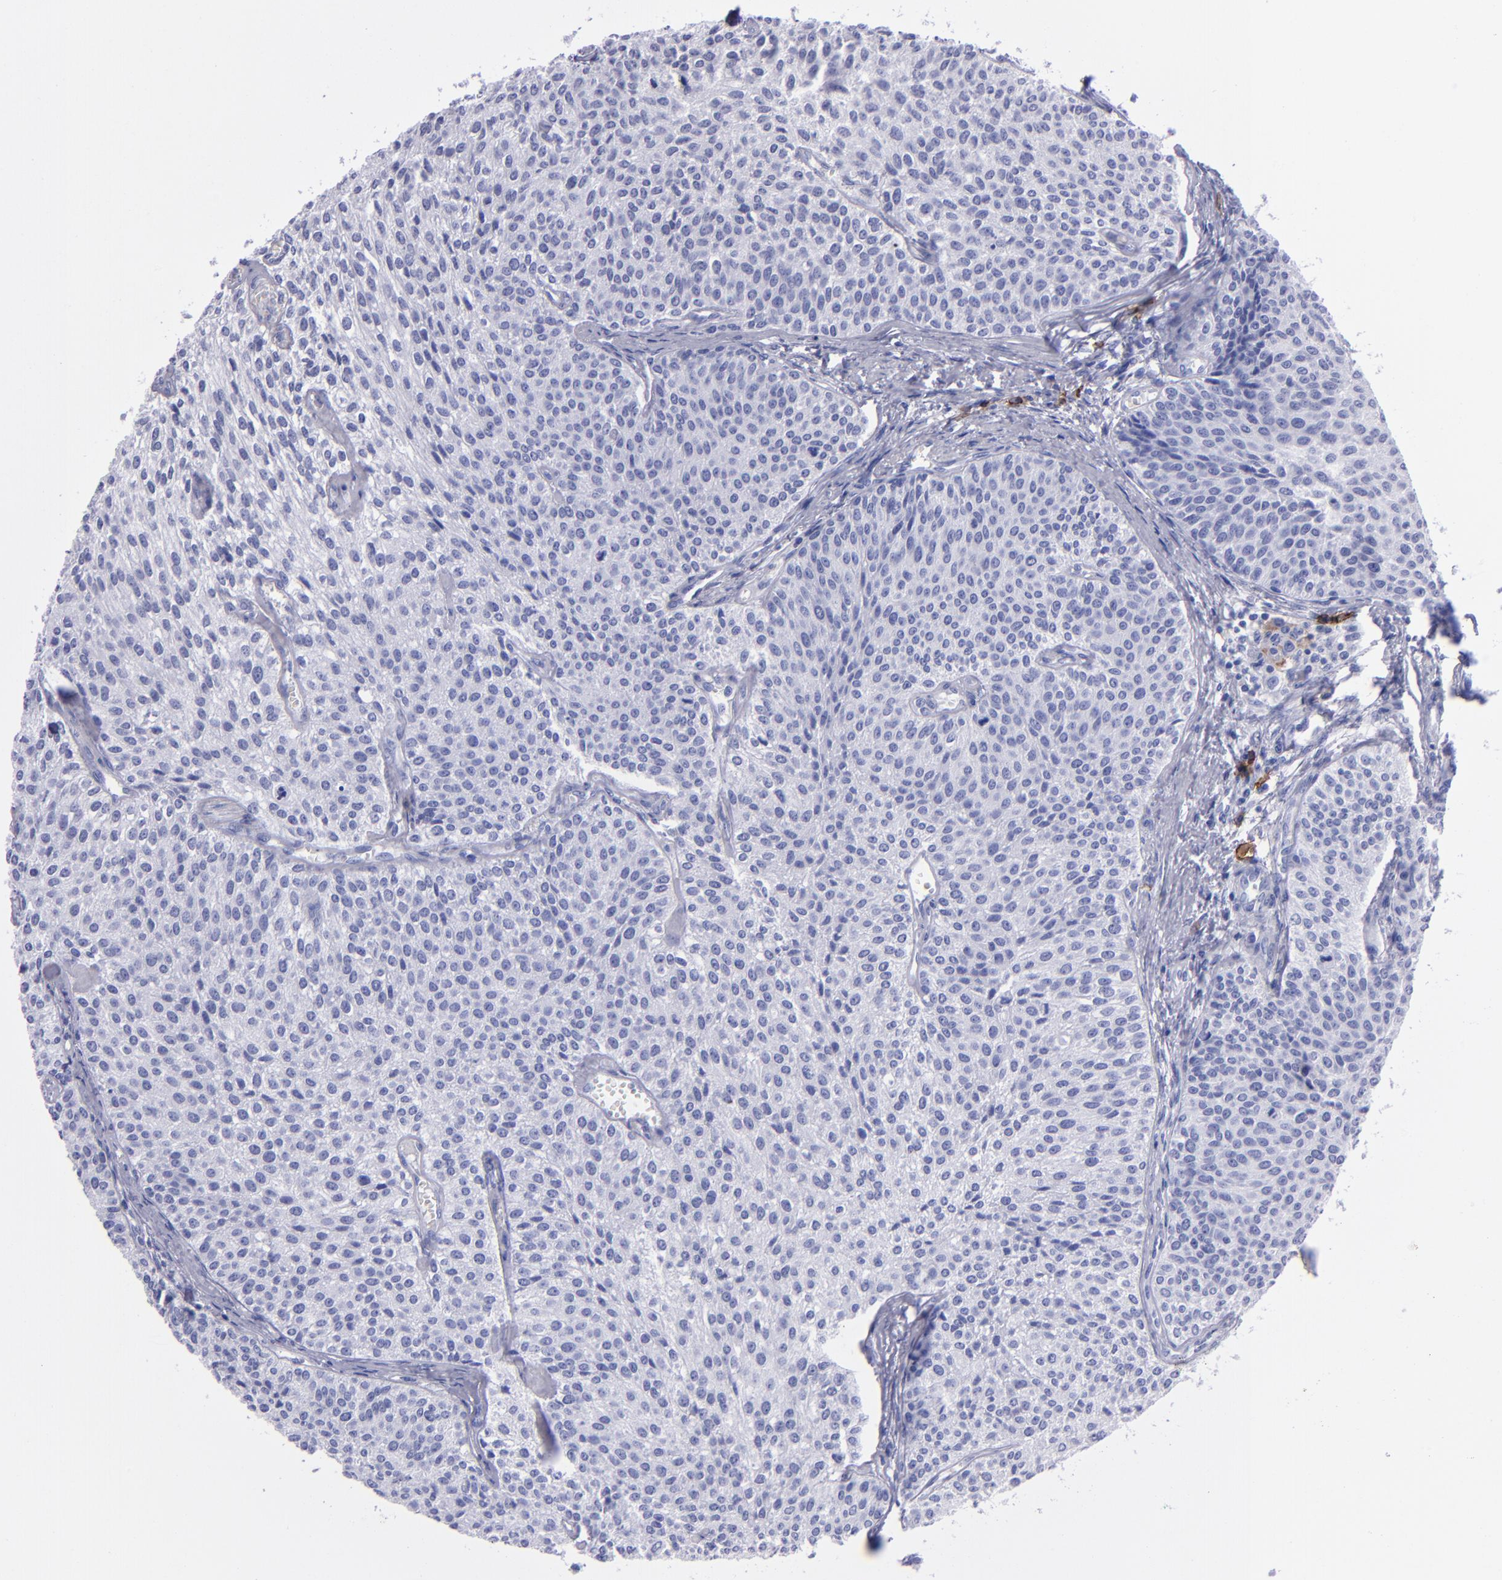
{"staining": {"intensity": "negative", "quantity": "none", "location": "none"}, "tissue": "urothelial cancer", "cell_type": "Tumor cells", "image_type": "cancer", "snomed": [{"axis": "morphology", "description": "Urothelial carcinoma, Low grade"}, {"axis": "topography", "description": "Urinary bladder"}], "caption": "This is a histopathology image of immunohistochemistry (IHC) staining of urothelial carcinoma (low-grade), which shows no expression in tumor cells.", "gene": "CD38", "patient": {"sex": "female", "age": 73}}